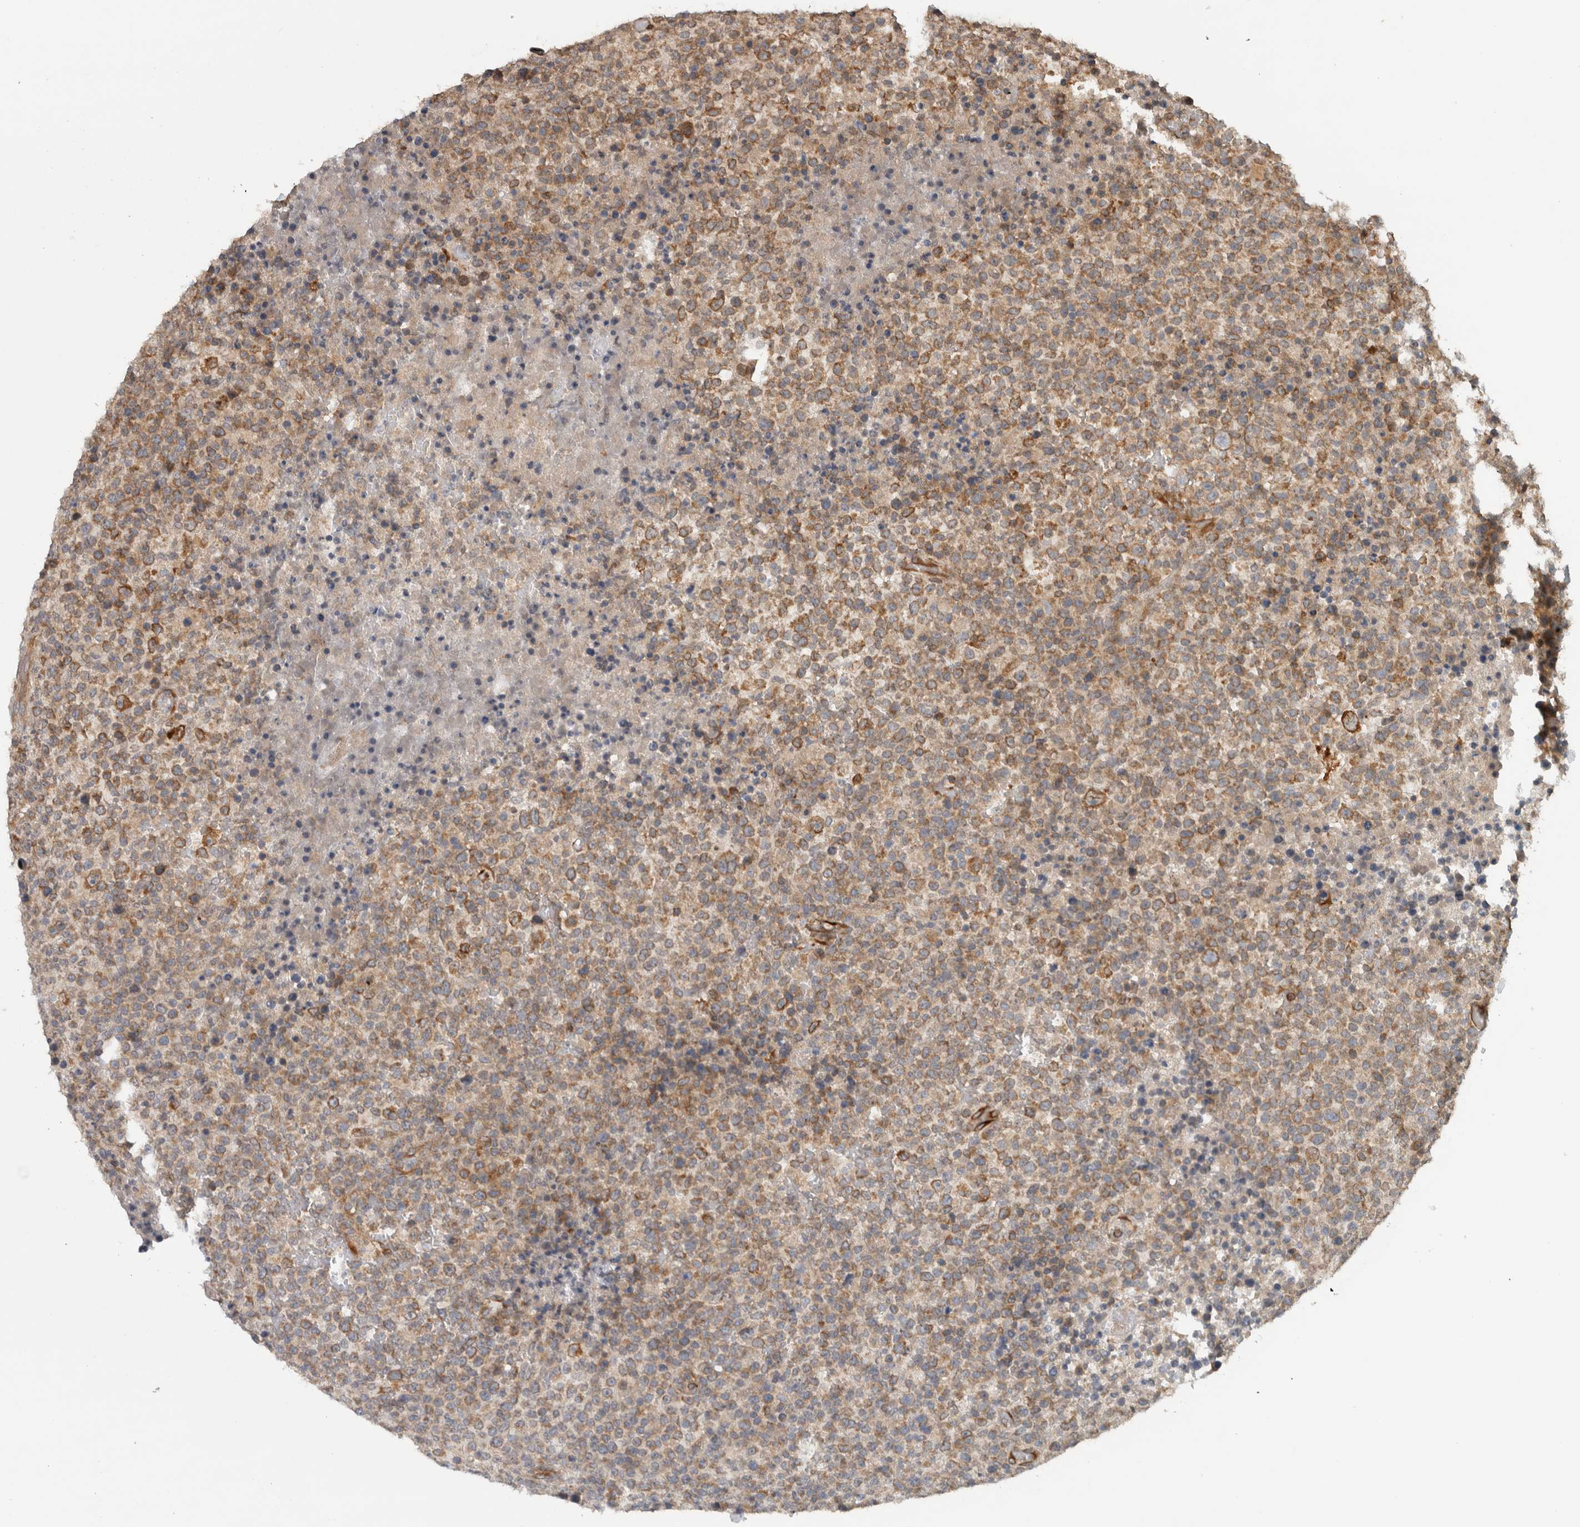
{"staining": {"intensity": "moderate", "quantity": ">75%", "location": "cytoplasmic/membranous"}, "tissue": "lymphoma", "cell_type": "Tumor cells", "image_type": "cancer", "snomed": [{"axis": "morphology", "description": "Malignant lymphoma, non-Hodgkin's type, High grade"}, {"axis": "topography", "description": "Lymph node"}], "caption": "Immunohistochemical staining of malignant lymphoma, non-Hodgkin's type (high-grade) reveals moderate cytoplasmic/membranous protein positivity in approximately >75% of tumor cells.", "gene": "HMOX2", "patient": {"sex": "male", "age": 13}}